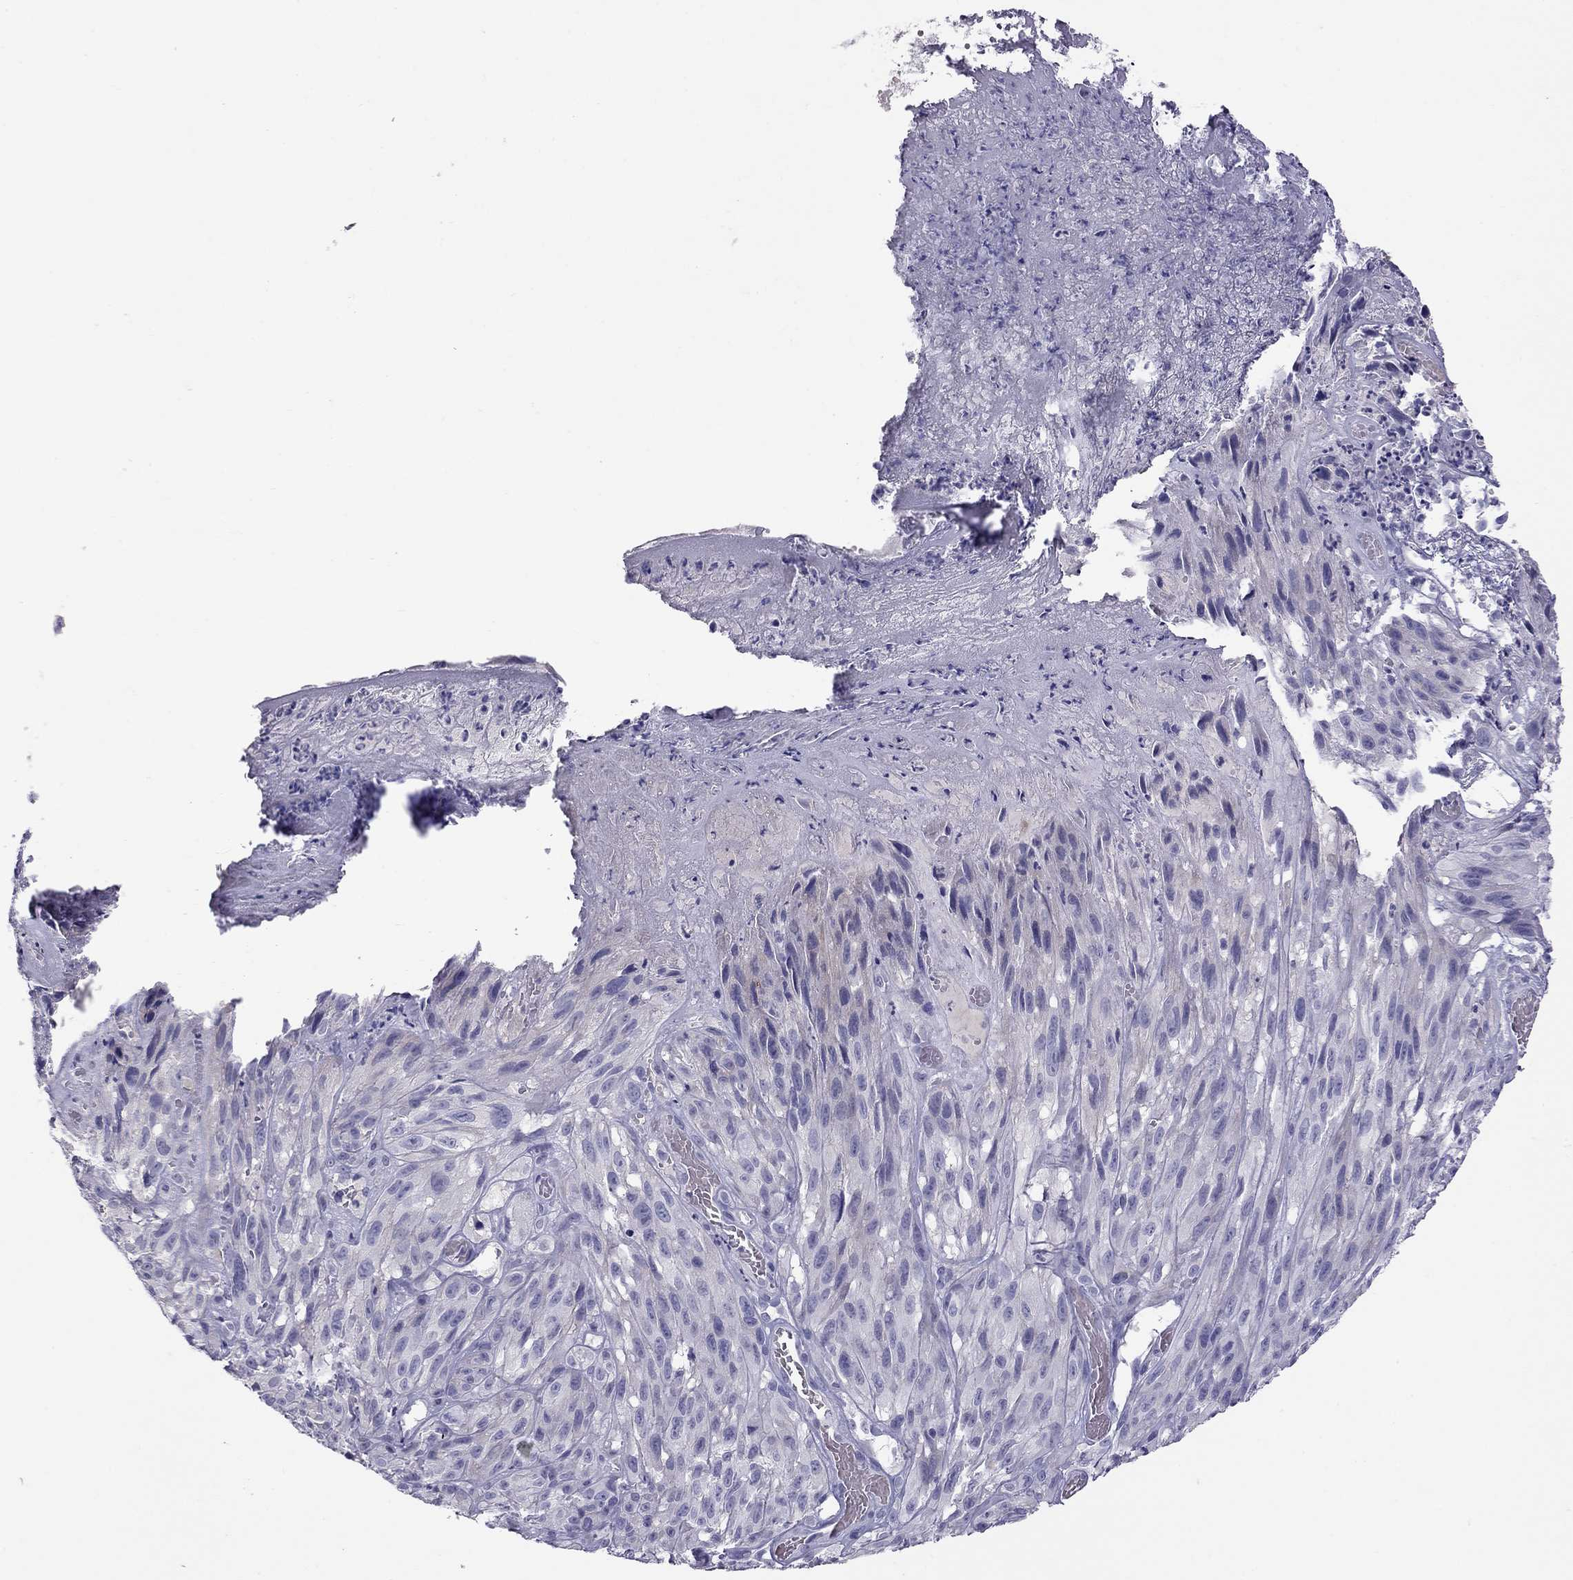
{"staining": {"intensity": "negative", "quantity": "none", "location": "none"}, "tissue": "melanoma", "cell_type": "Tumor cells", "image_type": "cancer", "snomed": [{"axis": "morphology", "description": "Malignant melanoma, NOS"}, {"axis": "topography", "description": "Skin"}], "caption": "Tumor cells show no significant protein staining in melanoma.", "gene": "MUC16", "patient": {"sex": "male", "age": 51}}